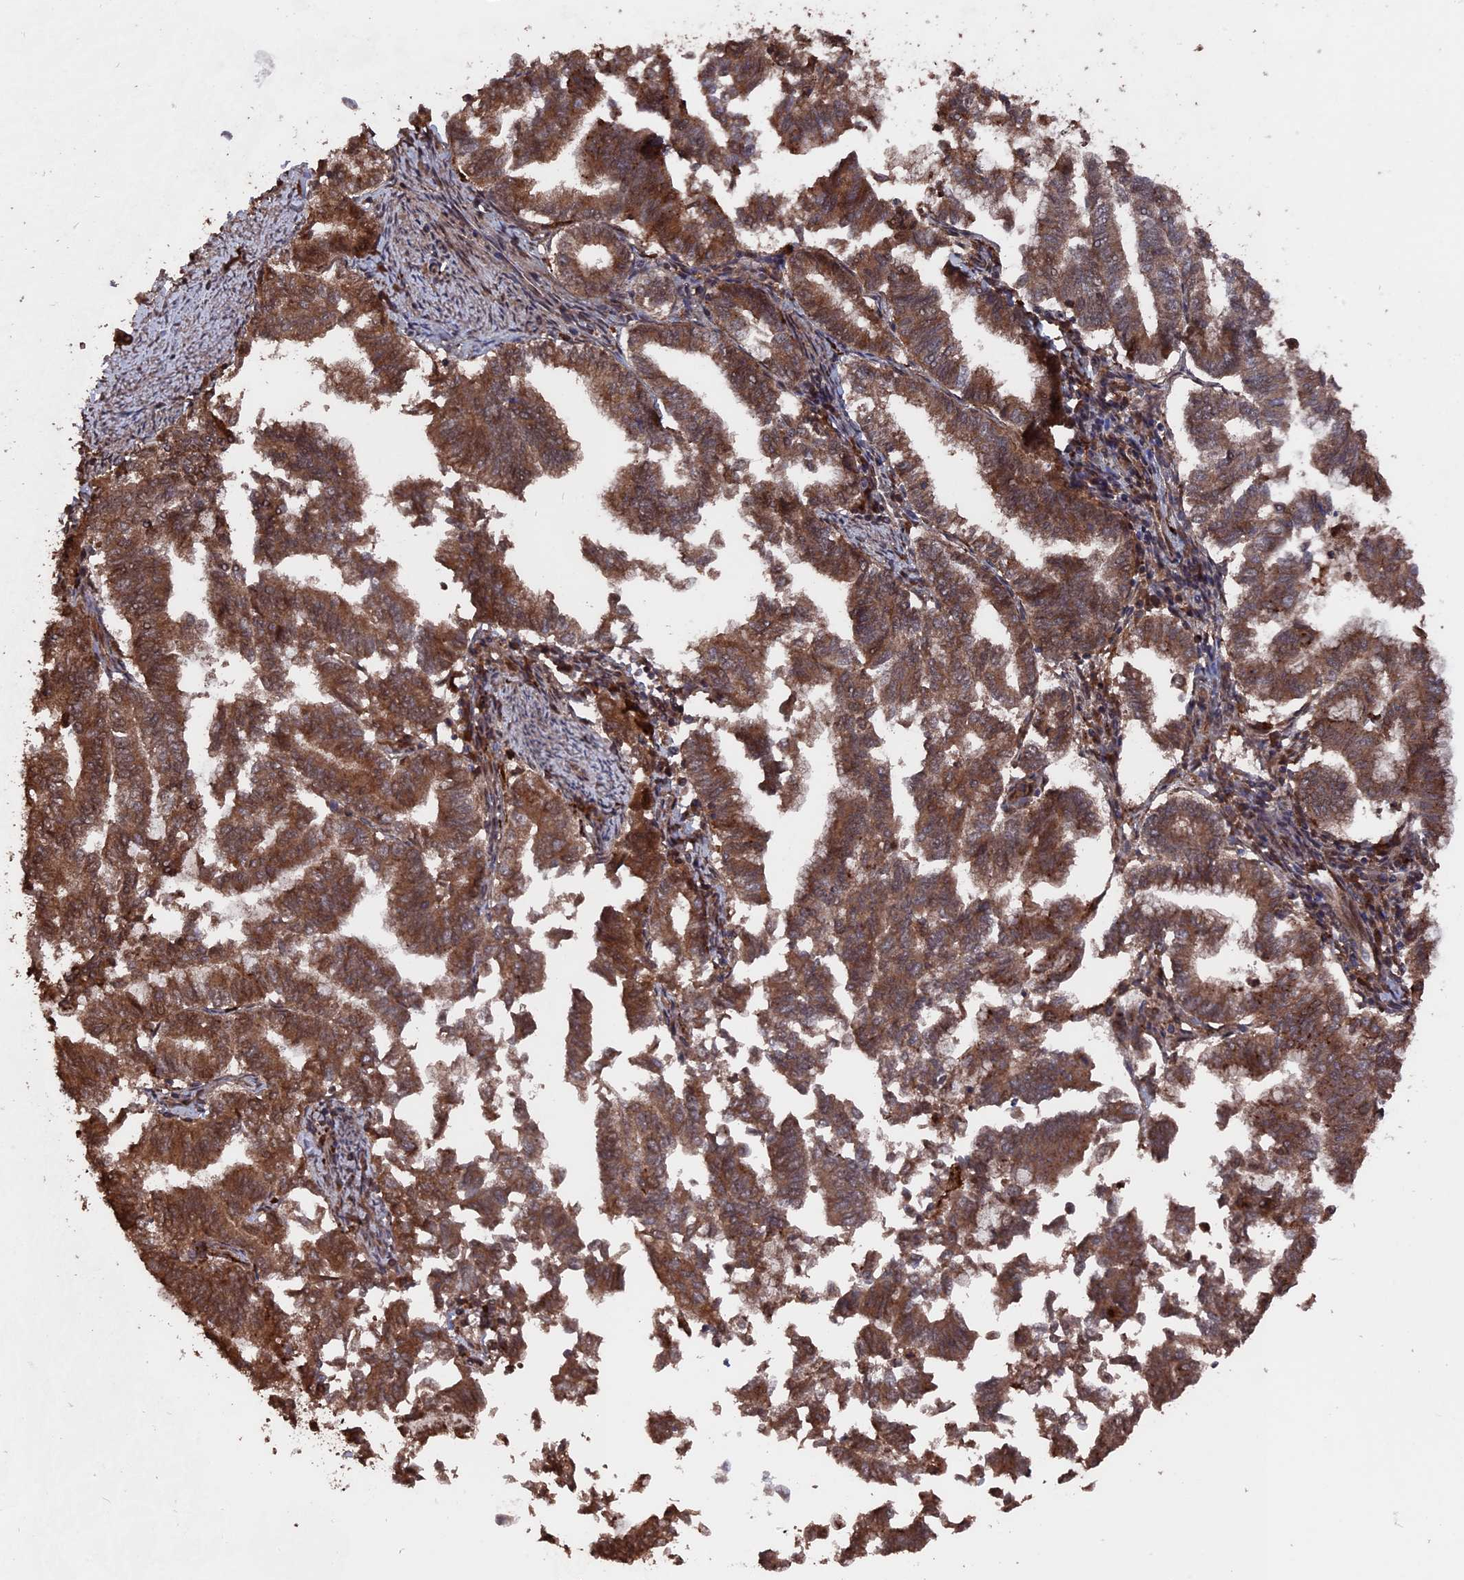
{"staining": {"intensity": "moderate", "quantity": ">75%", "location": "cytoplasmic/membranous,nuclear"}, "tissue": "endometrial cancer", "cell_type": "Tumor cells", "image_type": "cancer", "snomed": [{"axis": "morphology", "description": "Adenocarcinoma, NOS"}, {"axis": "topography", "description": "Endometrium"}], "caption": "The immunohistochemical stain labels moderate cytoplasmic/membranous and nuclear positivity in tumor cells of endometrial cancer (adenocarcinoma) tissue.", "gene": "TELO2", "patient": {"sex": "female", "age": 79}}